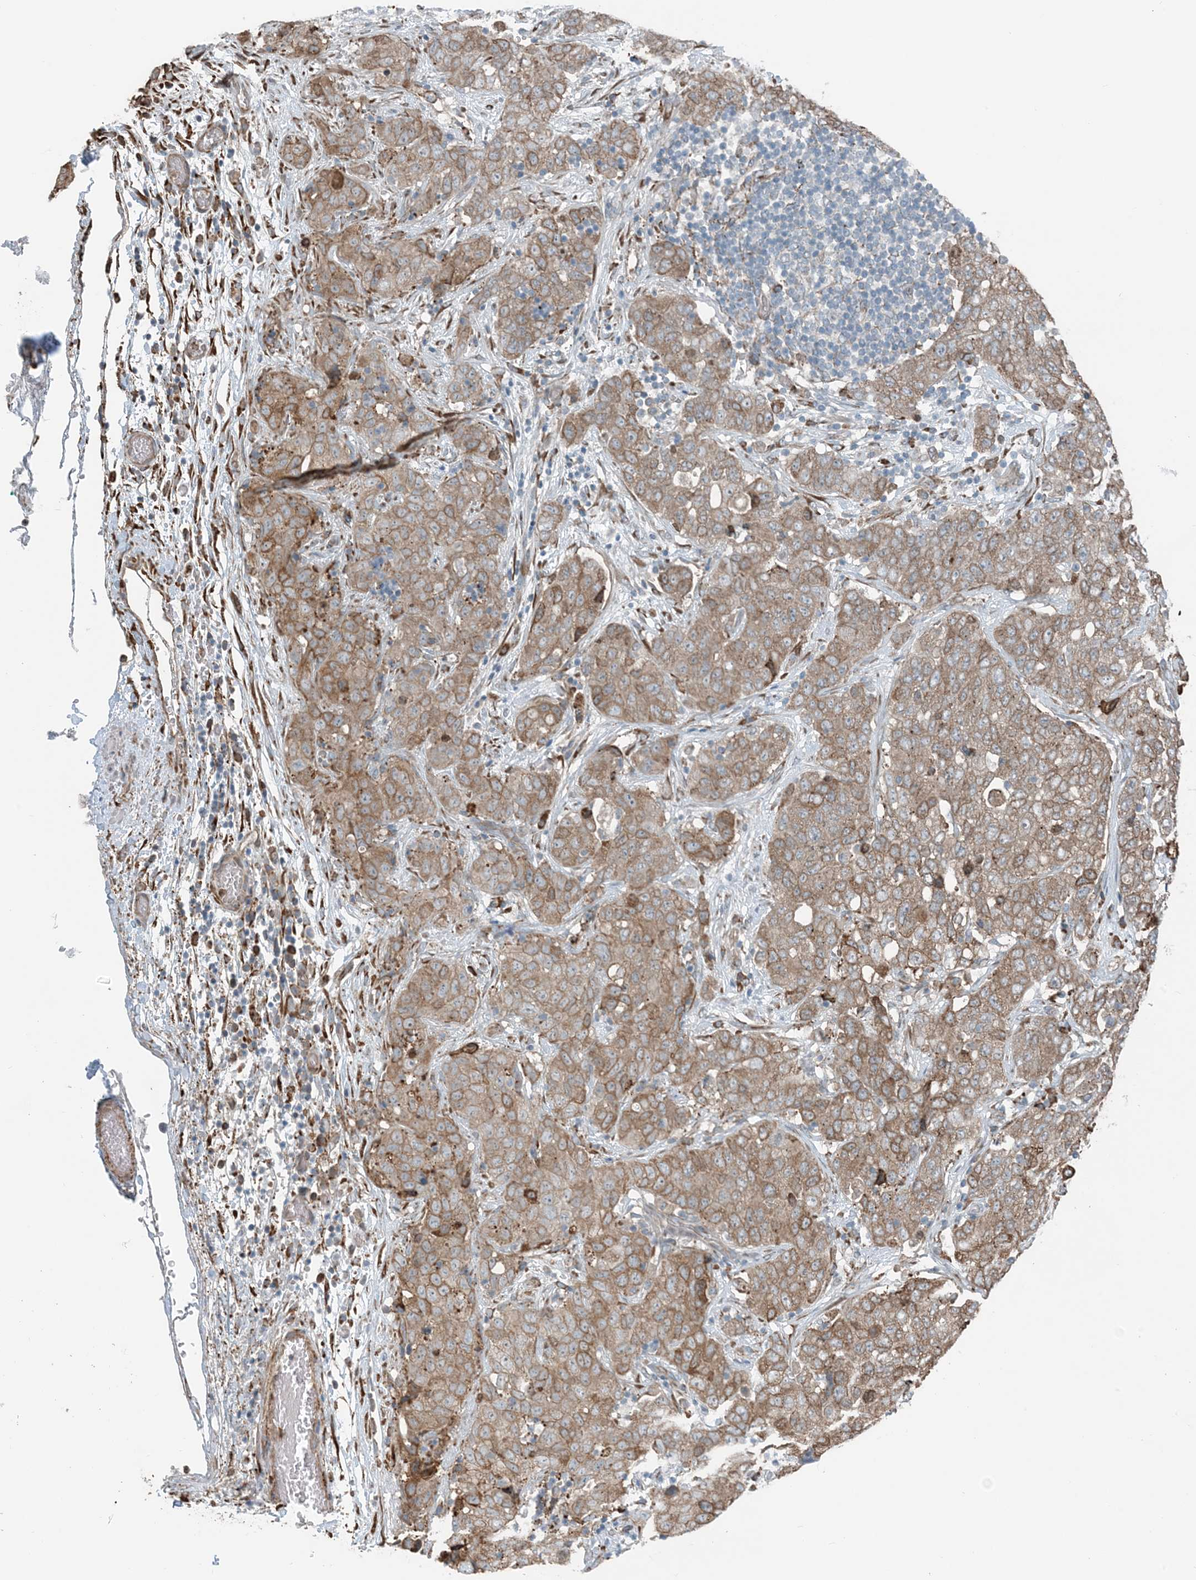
{"staining": {"intensity": "moderate", "quantity": ">75%", "location": "cytoplasmic/membranous"}, "tissue": "stomach cancer", "cell_type": "Tumor cells", "image_type": "cancer", "snomed": [{"axis": "morphology", "description": "Normal tissue, NOS"}, {"axis": "morphology", "description": "Adenocarcinoma, NOS"}, {"axis": "topography", "description": "Lymph node"}, {"axis": "topography", "description": "Stomach"}], "caption": "Immunohistochemical staining of adenocarcinoma (stomach) reveals medium levels of moderate cytoplasmic/membranous protein expression in approximately >75% of tumor cells.", "gene": "CERKL", "patient": {"sex": "male", "age": 48}}